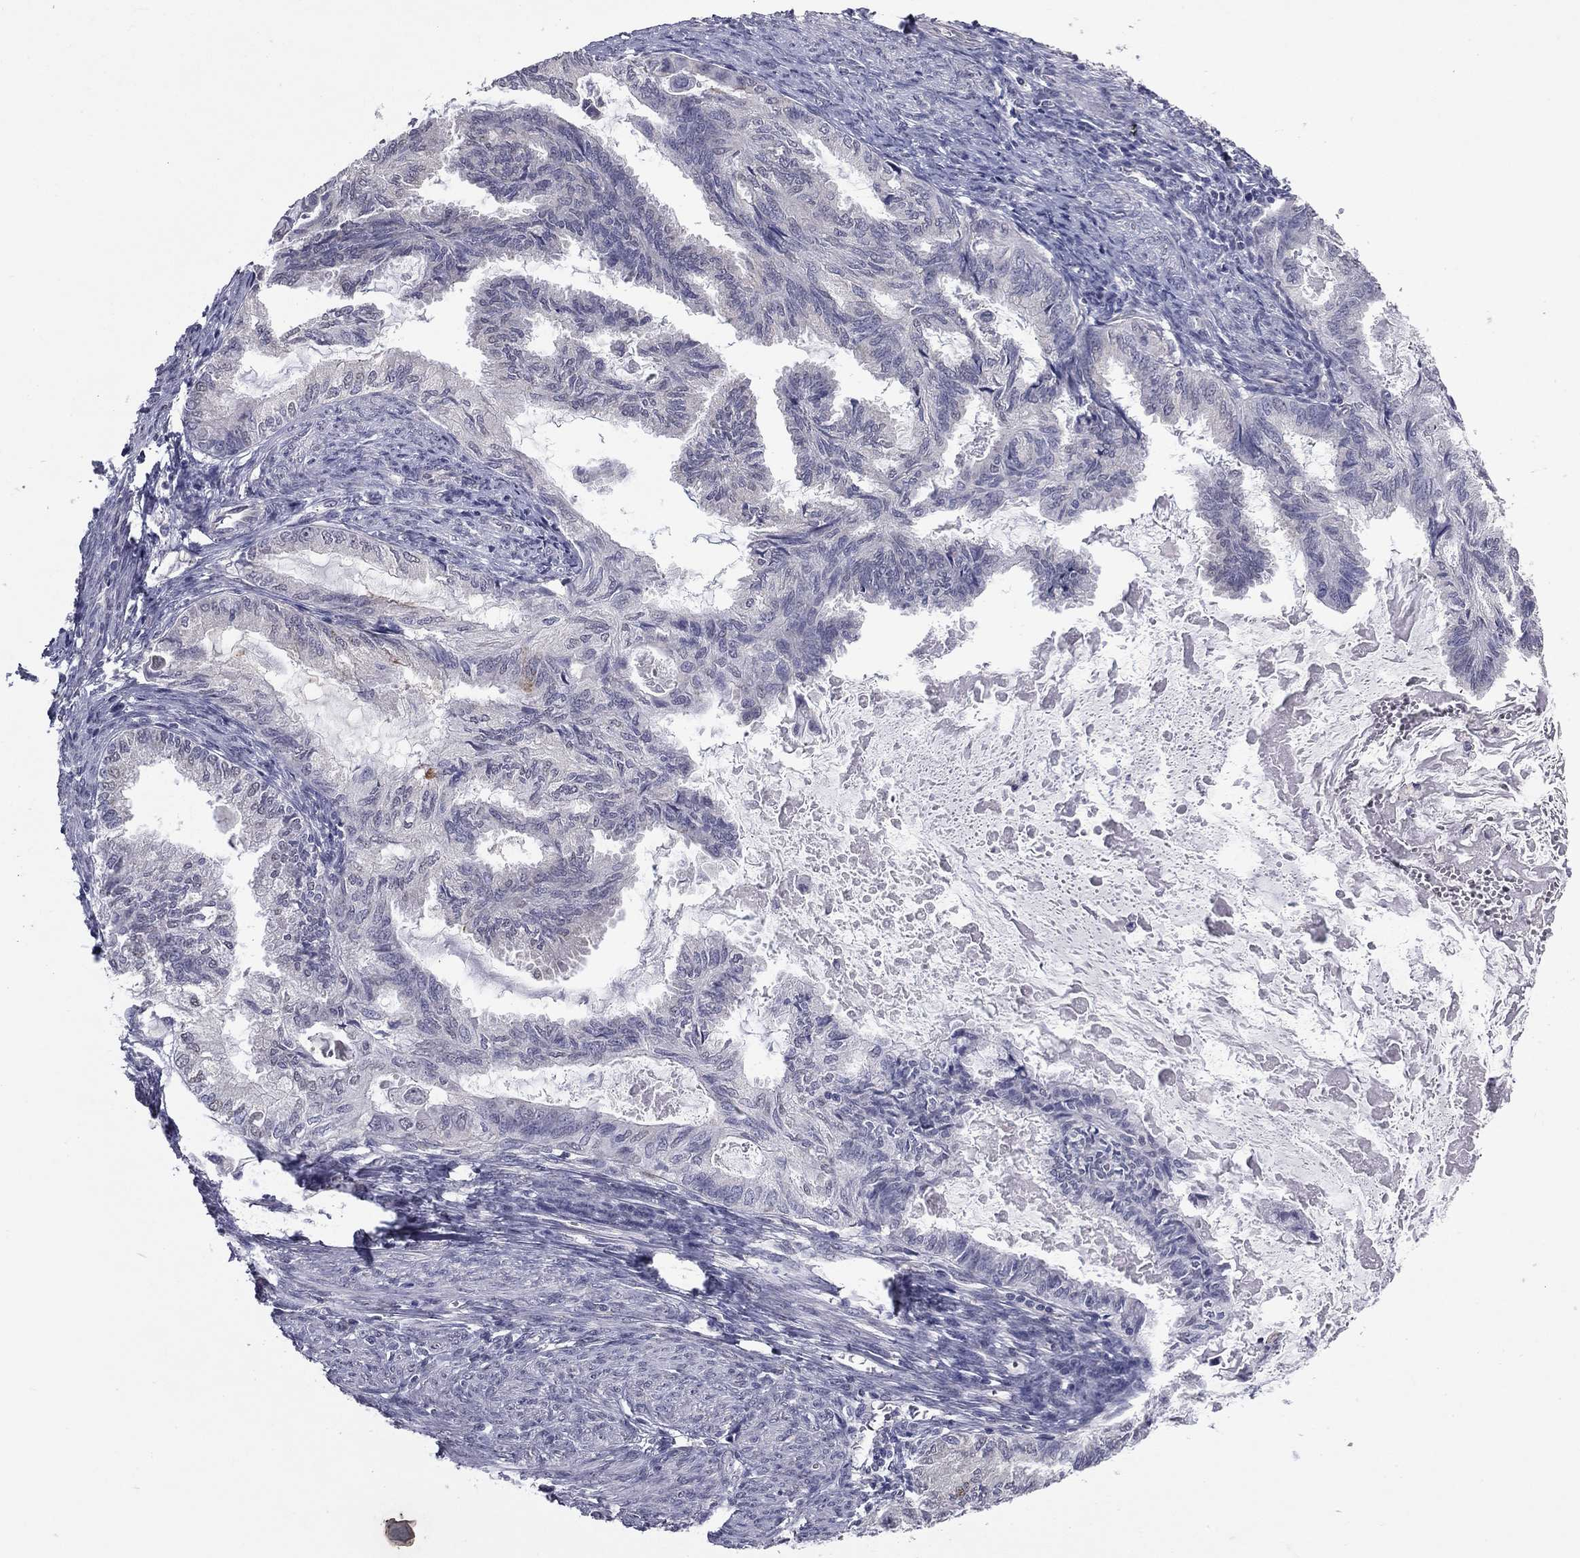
{"staining": {"intensity": "negative", "quantity": "none", "location": "none"}, "tissue": "endometrial cancer", "cell_type": "Tumor cells", "image_type": "cancer", "snomed": [{"axis": "morphology", "description": "Adenocarcinoma, NOS"}, {"axis": "topography", "description": "Endometrium"}], "caption": "Immunohistochemical staining of human endometrial adenocarcinoma displays no significant positivity in tumor cells.", "gene": "PRRT2", "patient": {"sex": "female", "age": 86}}